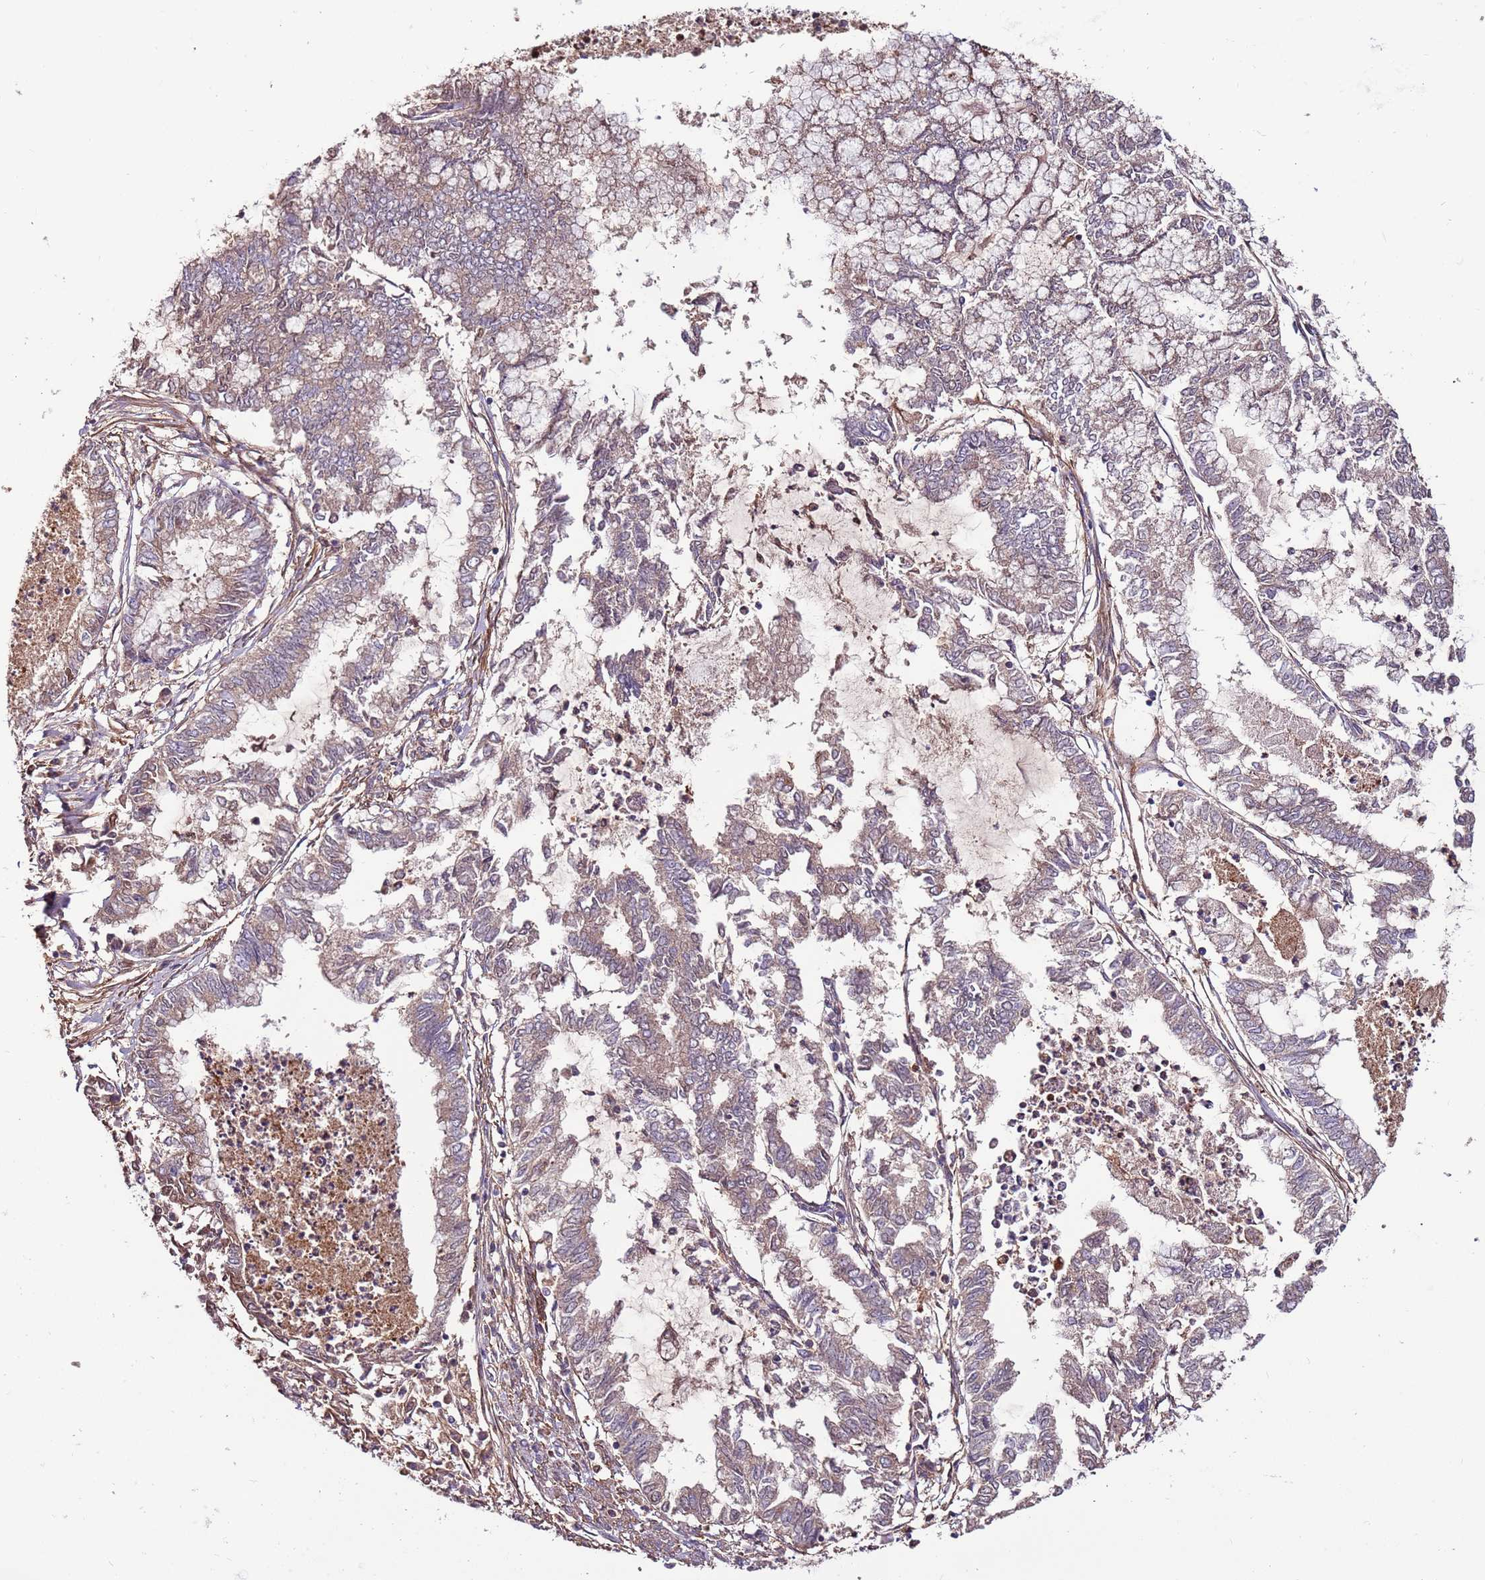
{"staining": {"intensity": "weak", "quantity": "<25%", "location": "cytoplasmic/membranous"}, "tissue": "endometrial cancer", "cell_type": "Tumor cells", "image_type": "cancer", "snomed": [{"axis": "morphology", "description": "Adenocarcinoma, NOS"}, {"axis": "topography", "description": "Endometrium"}], "caption": "This micrograph is of endometrial adenocarcinoma stained with immunohistochemistry (IHC) to label a protein in brown with the nuclei are counter-stained blue. There is no staining in tumor cells.", "gene": "DENR", "patient": {"sex": "female", "age": 79}}